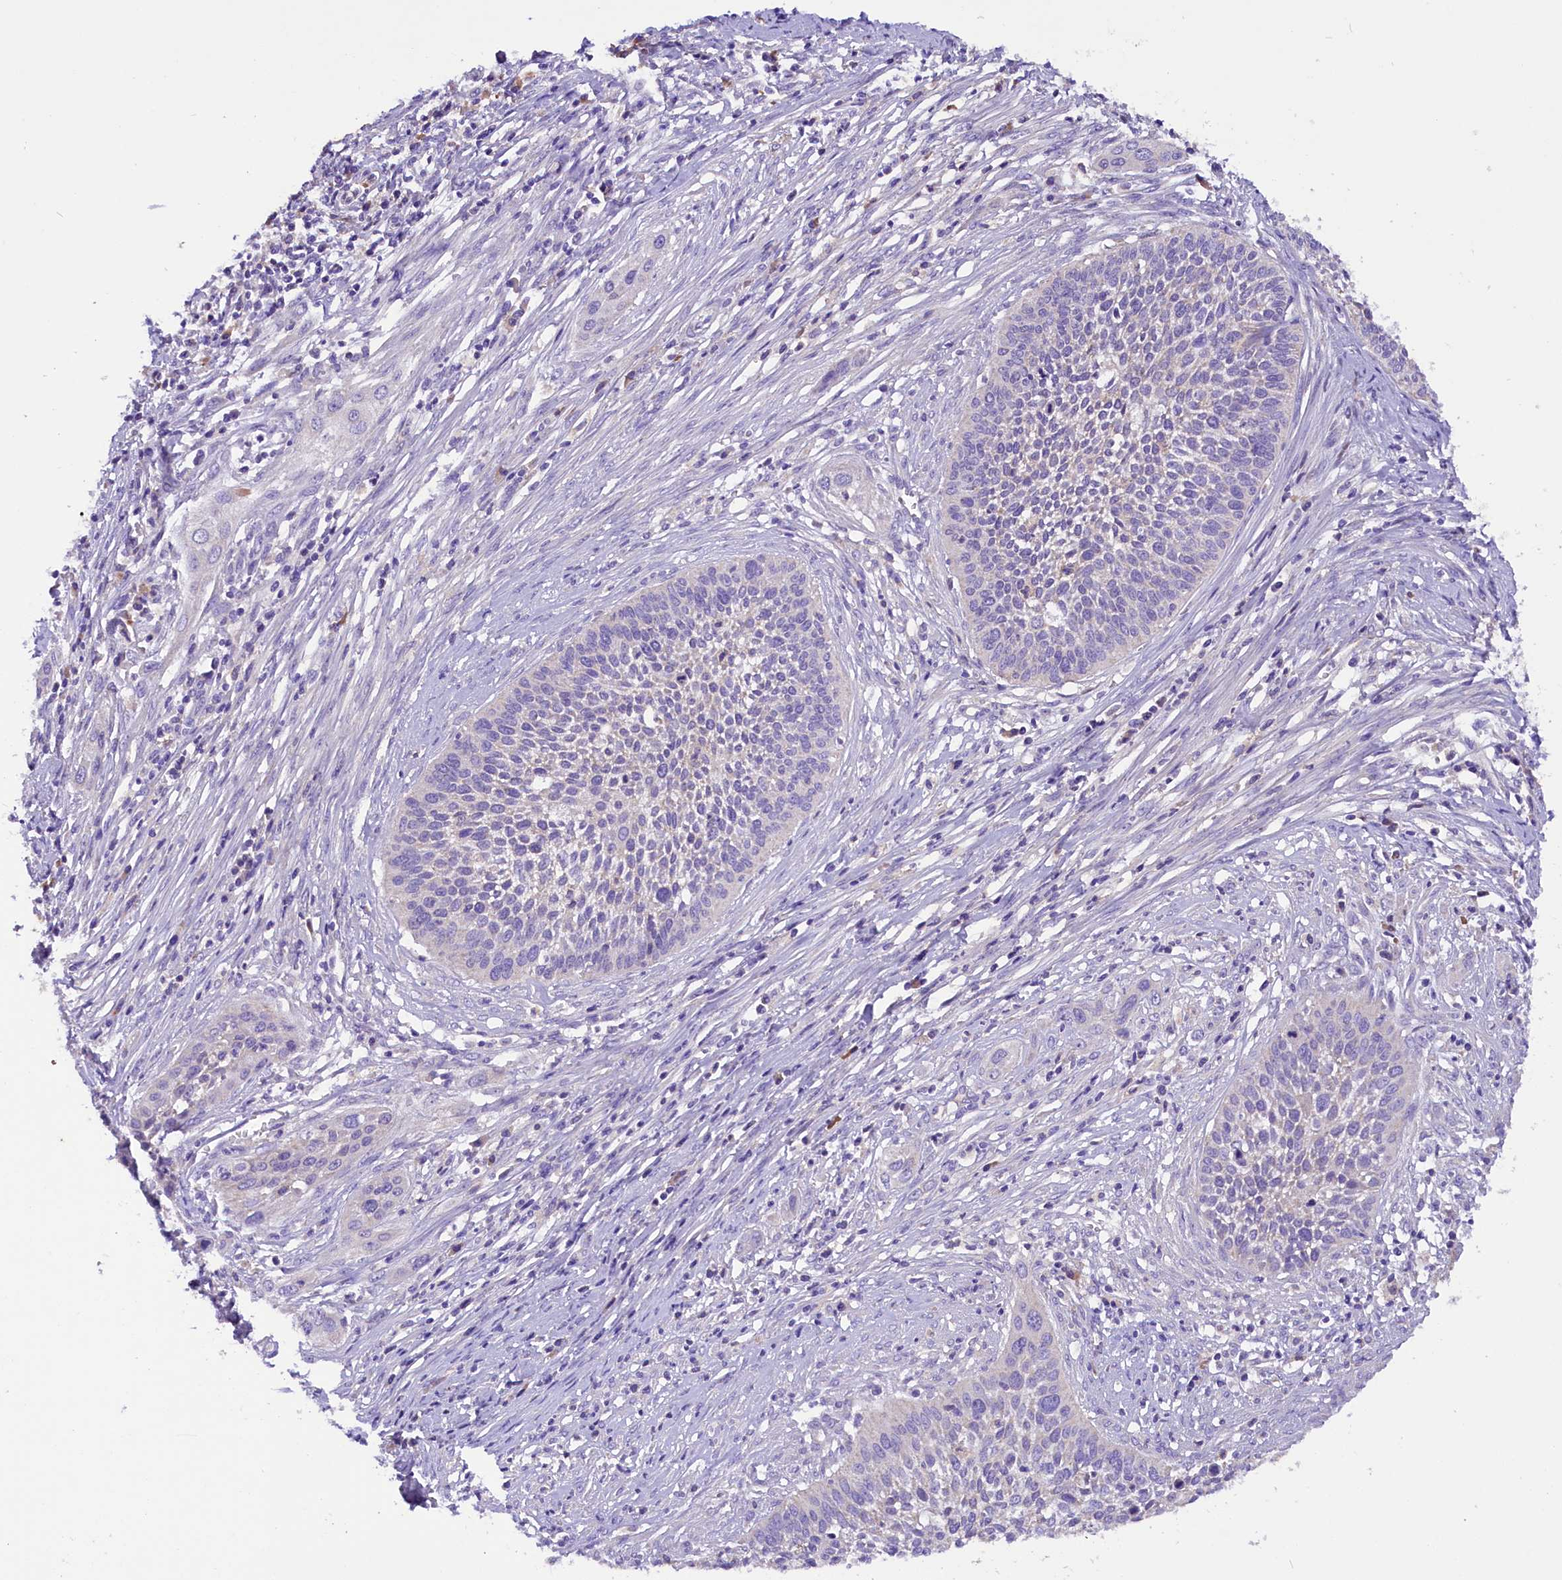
{"staining": {"intensity": "negative", "quantity": "none", "location": "none"}, "tissue": "cervical cancer", "cell_type": "Tumor cells", "image_type": "cancer", "snomed": [{"axis": "morphology", "description": "Squamous cell carcinoma, NOS"}, {"axis": "topography", "description": "Cervix"}], "caption": "This is an IHC image of cervical squamous cell carcinoma. There is no expression in tumor cells.", "gene": "SIX5", "patient": {"sex": "female", "age": 34}}